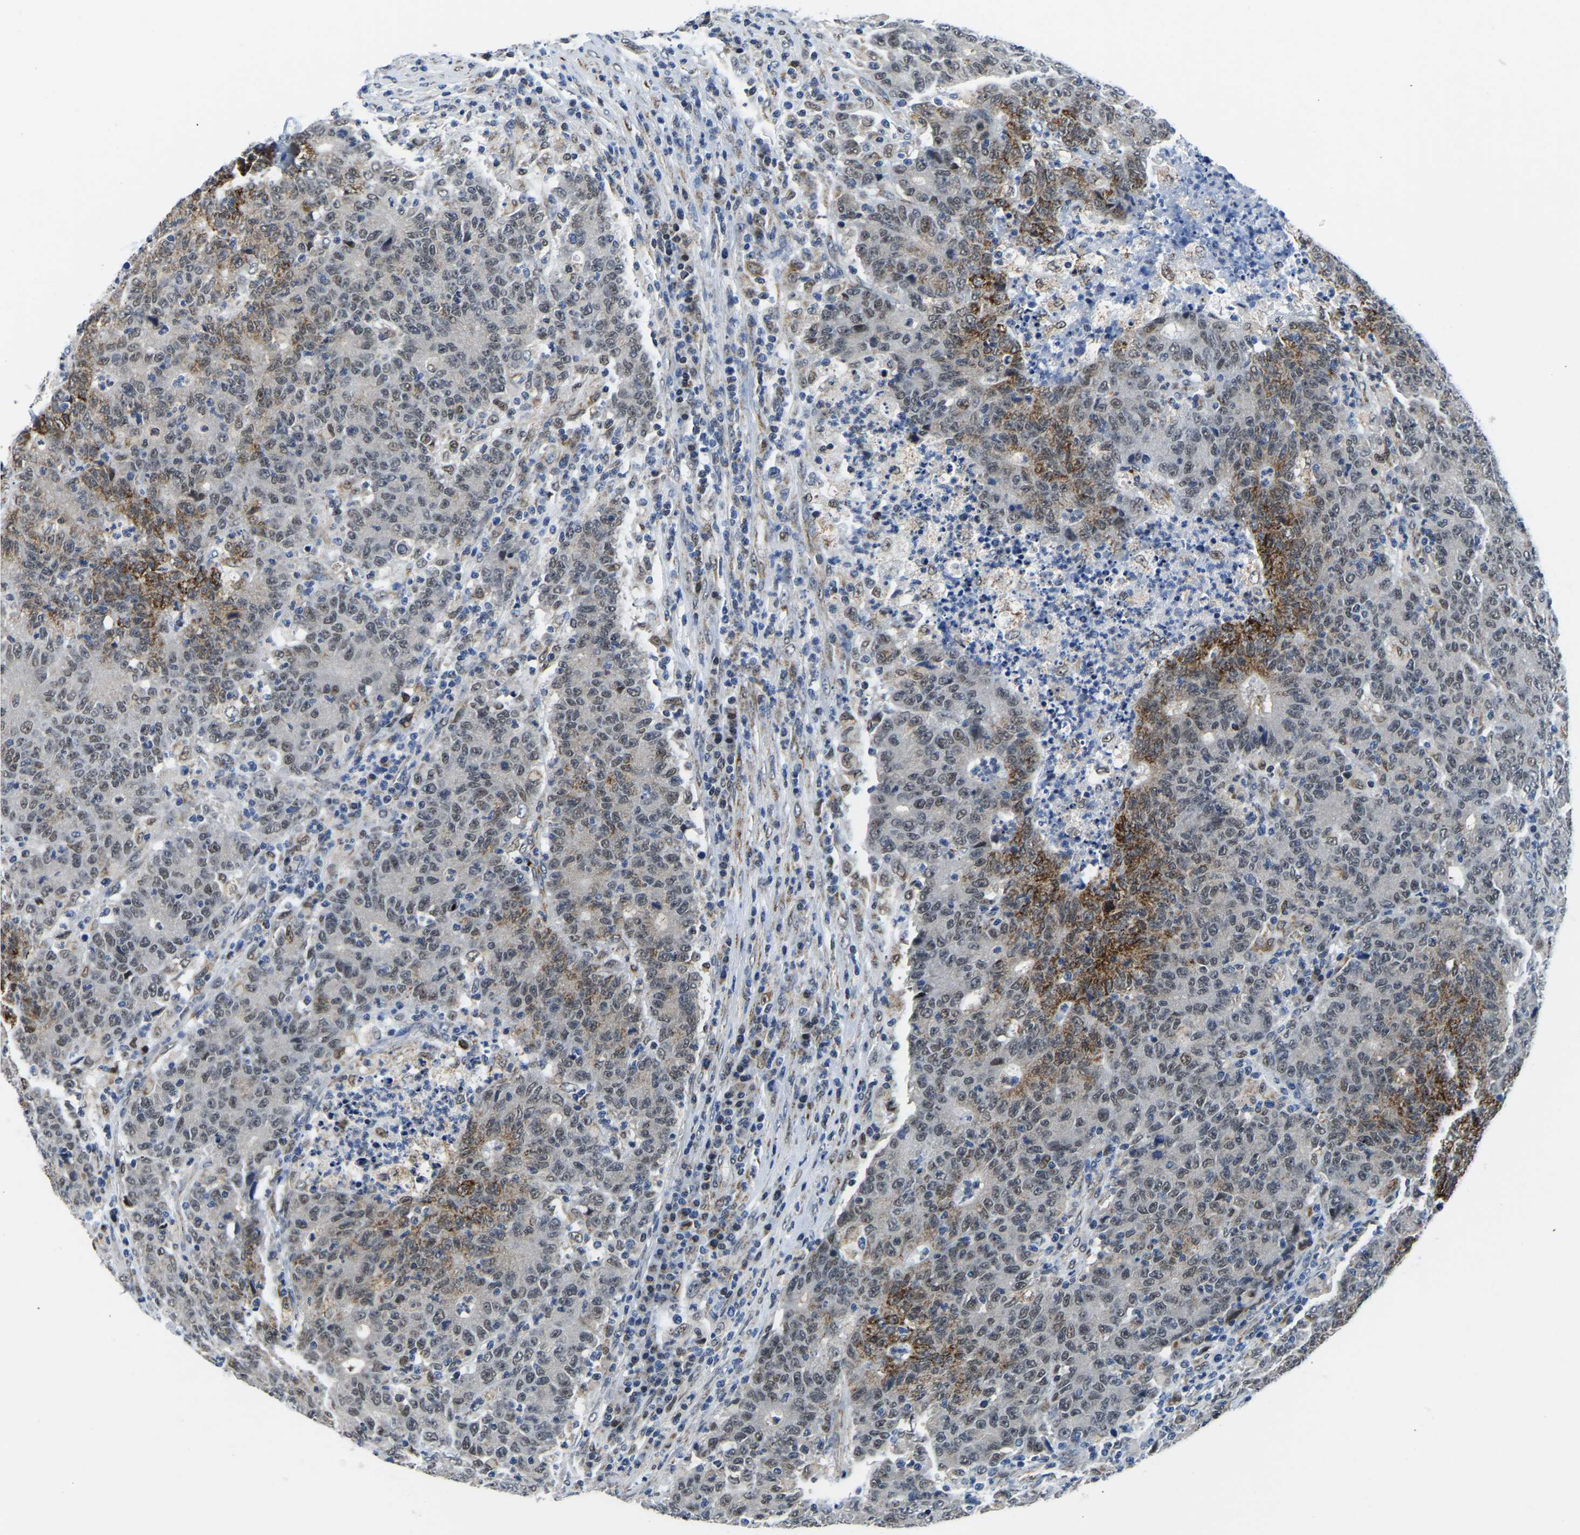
{"staining": {"intensity": "moderate", "quantity": "25%-75%", "location": "cytoplasmic/membranous,nuclear"}, "tissue": "colorectal cancer", "cell_type": "Tumor cells", "image_type": "cancer", "snomed": [{"axis": "morphology", "description": "Normal tissue, NOS"}, {"axis": "morphology", "description": "Adenocarcinoma, NOS"}, {"axis": "topography", "description": "Colon"}], "caption": "Immunohistochemistry photomicrograph of human colorectal cancer (adenocarcinoma) stained for a protein (brown), which reveals medium levels of moderate cytoplasmic/membranous and nuclear positivity in about 25%-75% of tumor cells.", "gene": "BNIP3L", "patient": {"sex": "female", "age": 75}}